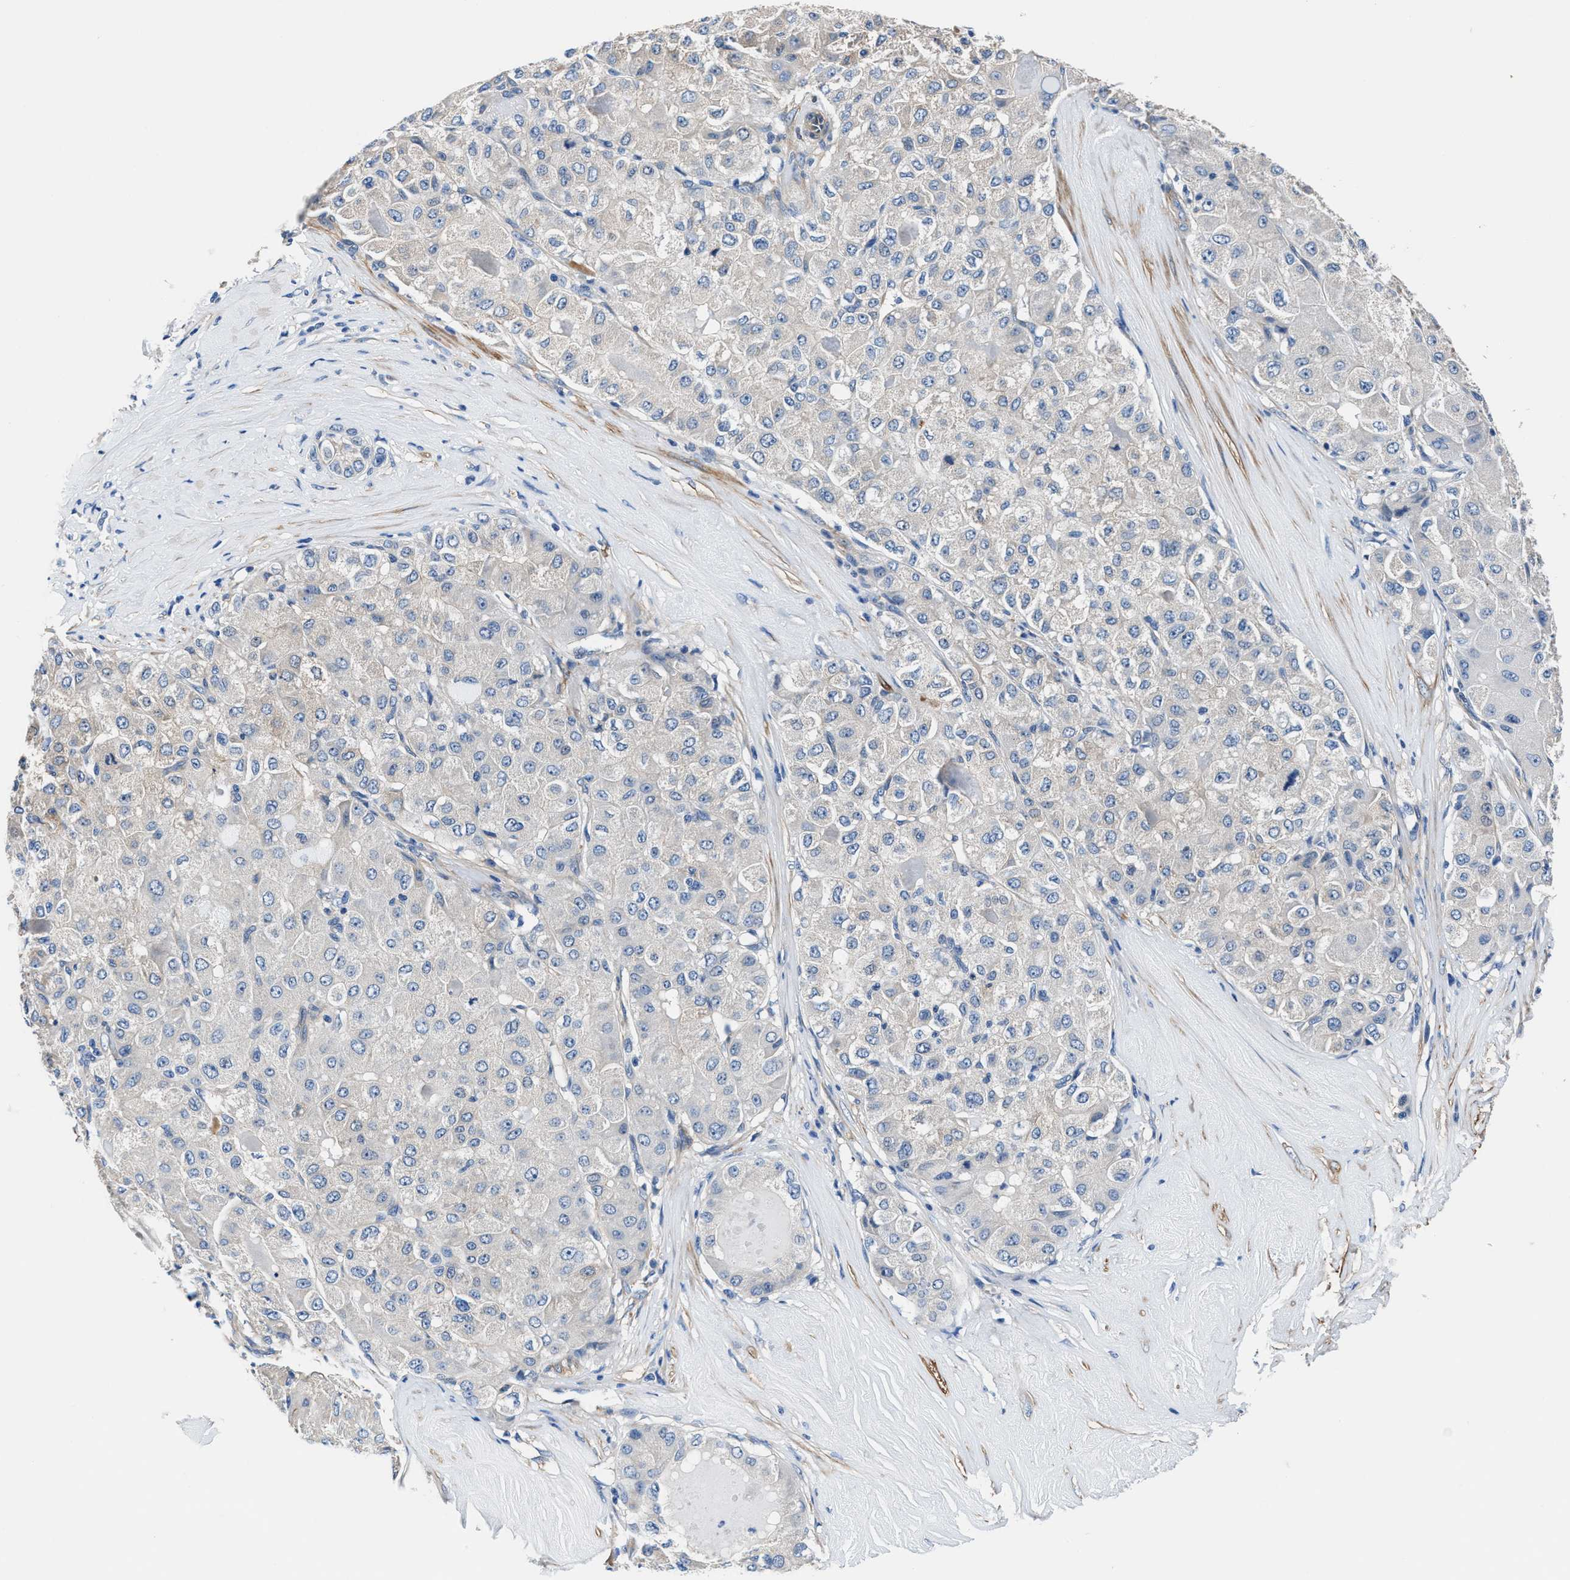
{"staining": {"intensity": "negative", "quantity": "none", "location": "none"}, "tissue": "liver cancer", "cell_type": "Tumor cells", "image_type": "cancer", "snomed": [{"axis": "morphology", "description": "Carcinoma, Hepatocellular, NOS"}, {"axis": "topography", "description": "Liver"}], "caption": "High magnification brightfield microscopy of liver cancer (hepatocellular carcinoma) stained with DAB (brown) and counterstained with hematoxylin (blue): tumor cells show no significant staining. (Brightfield microscopy of DAB (3,3'-diaminobenzidine) immunohistochemistry at high magnification).", "gene": "PARG", "patient": {"sex": "male", "age": 80}}